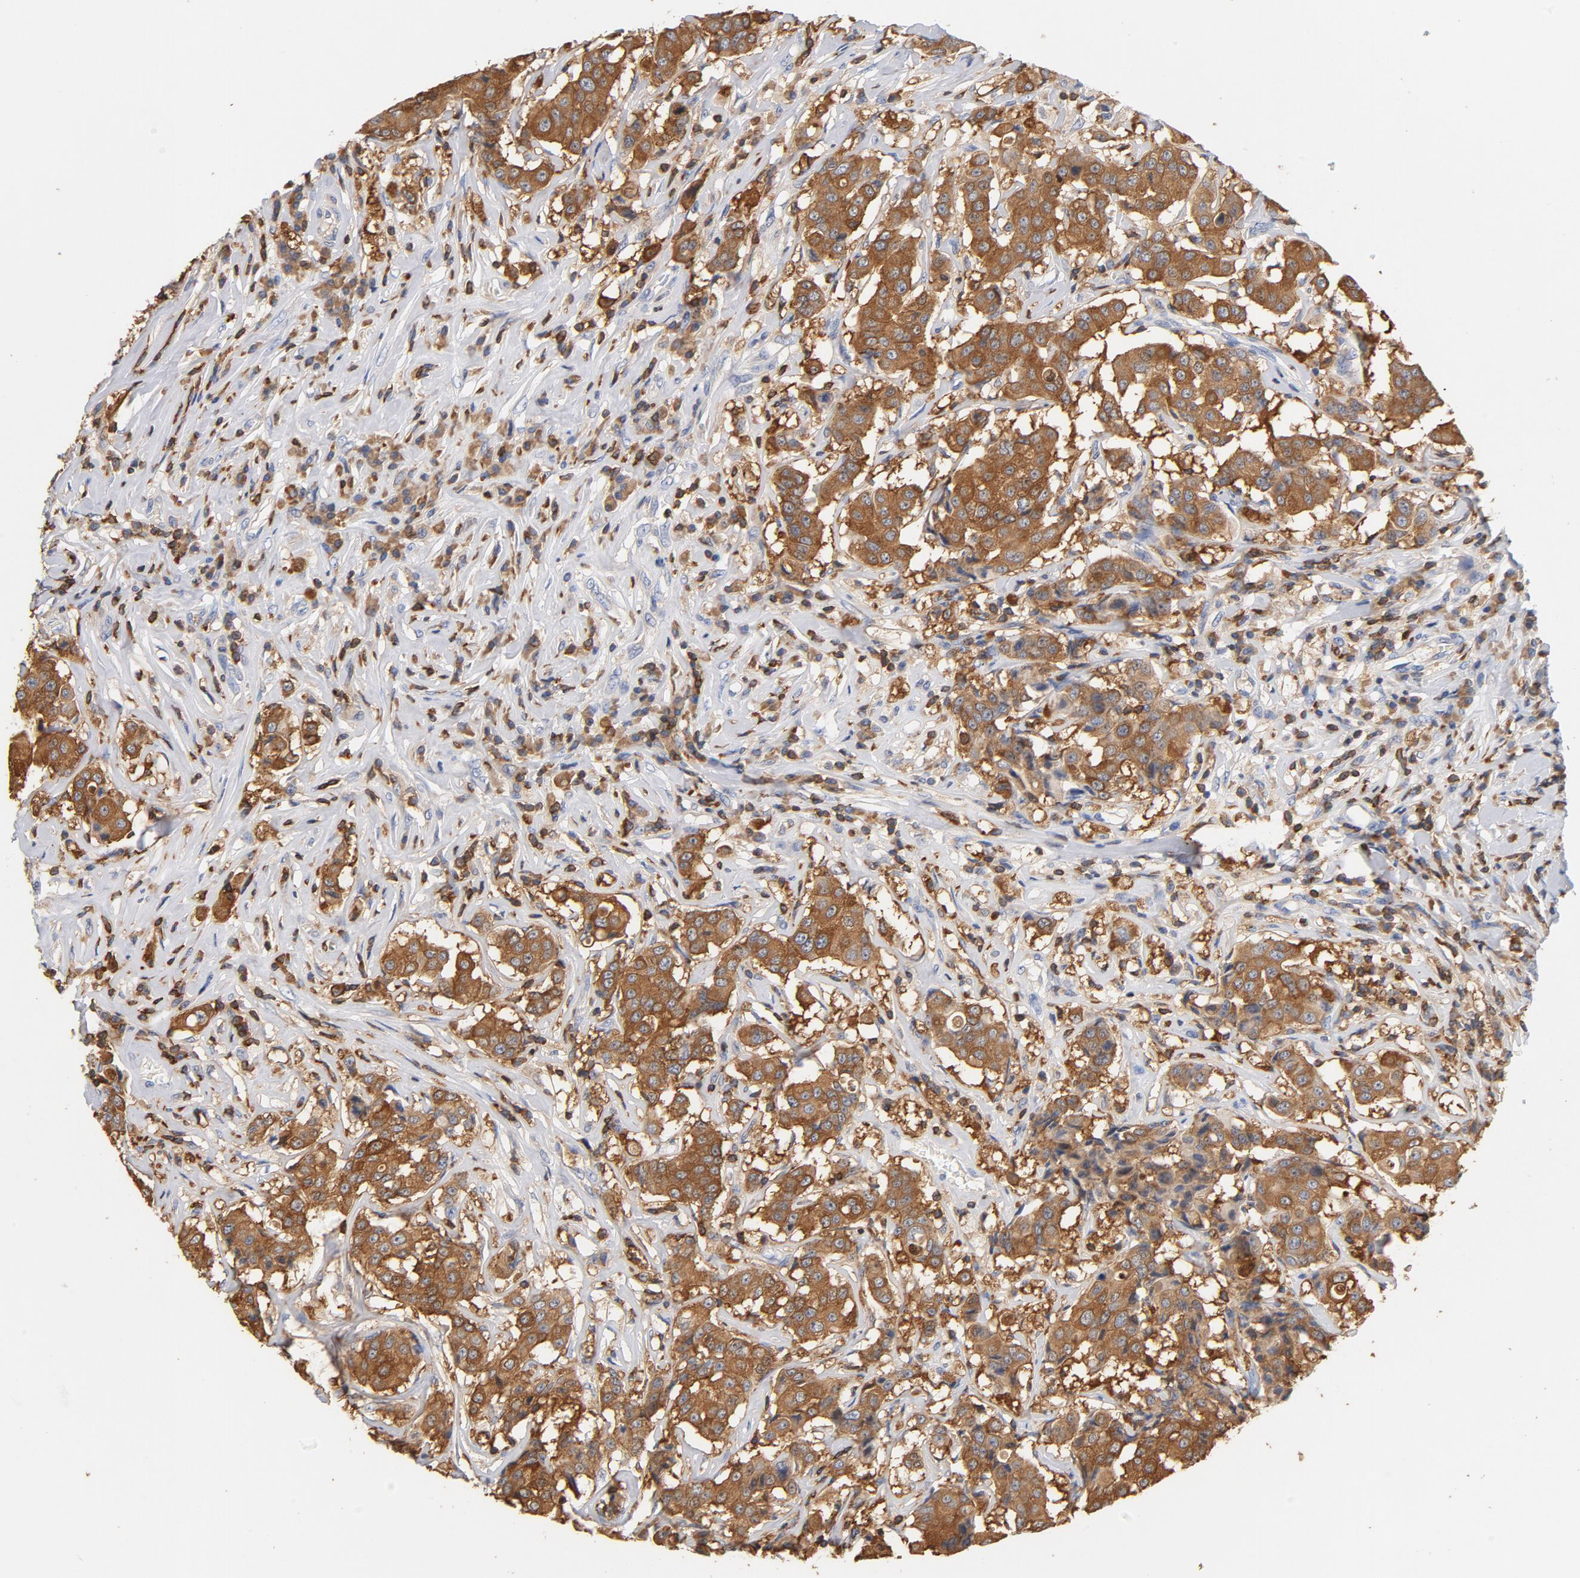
{"staining": {"intensity": "strong", "quantity": ">75%", "location": "cytoplasmic/membranous"}, "tissue": "breast cancer", "cell_type": "Tumor cells", "image_type": "cancer", "snomed": [{"axis": "morphology", "description": "Duct carcinoma"}, {"axis": "topography", "description": "Breast"}], "caption": "Tumor cells display strong cytoplasmic/membranous expression in approximately >75% of cells in intraductal carcinoma (breast).", "gene": "EZR", "patient": {"sex": "female", "age": 27}}